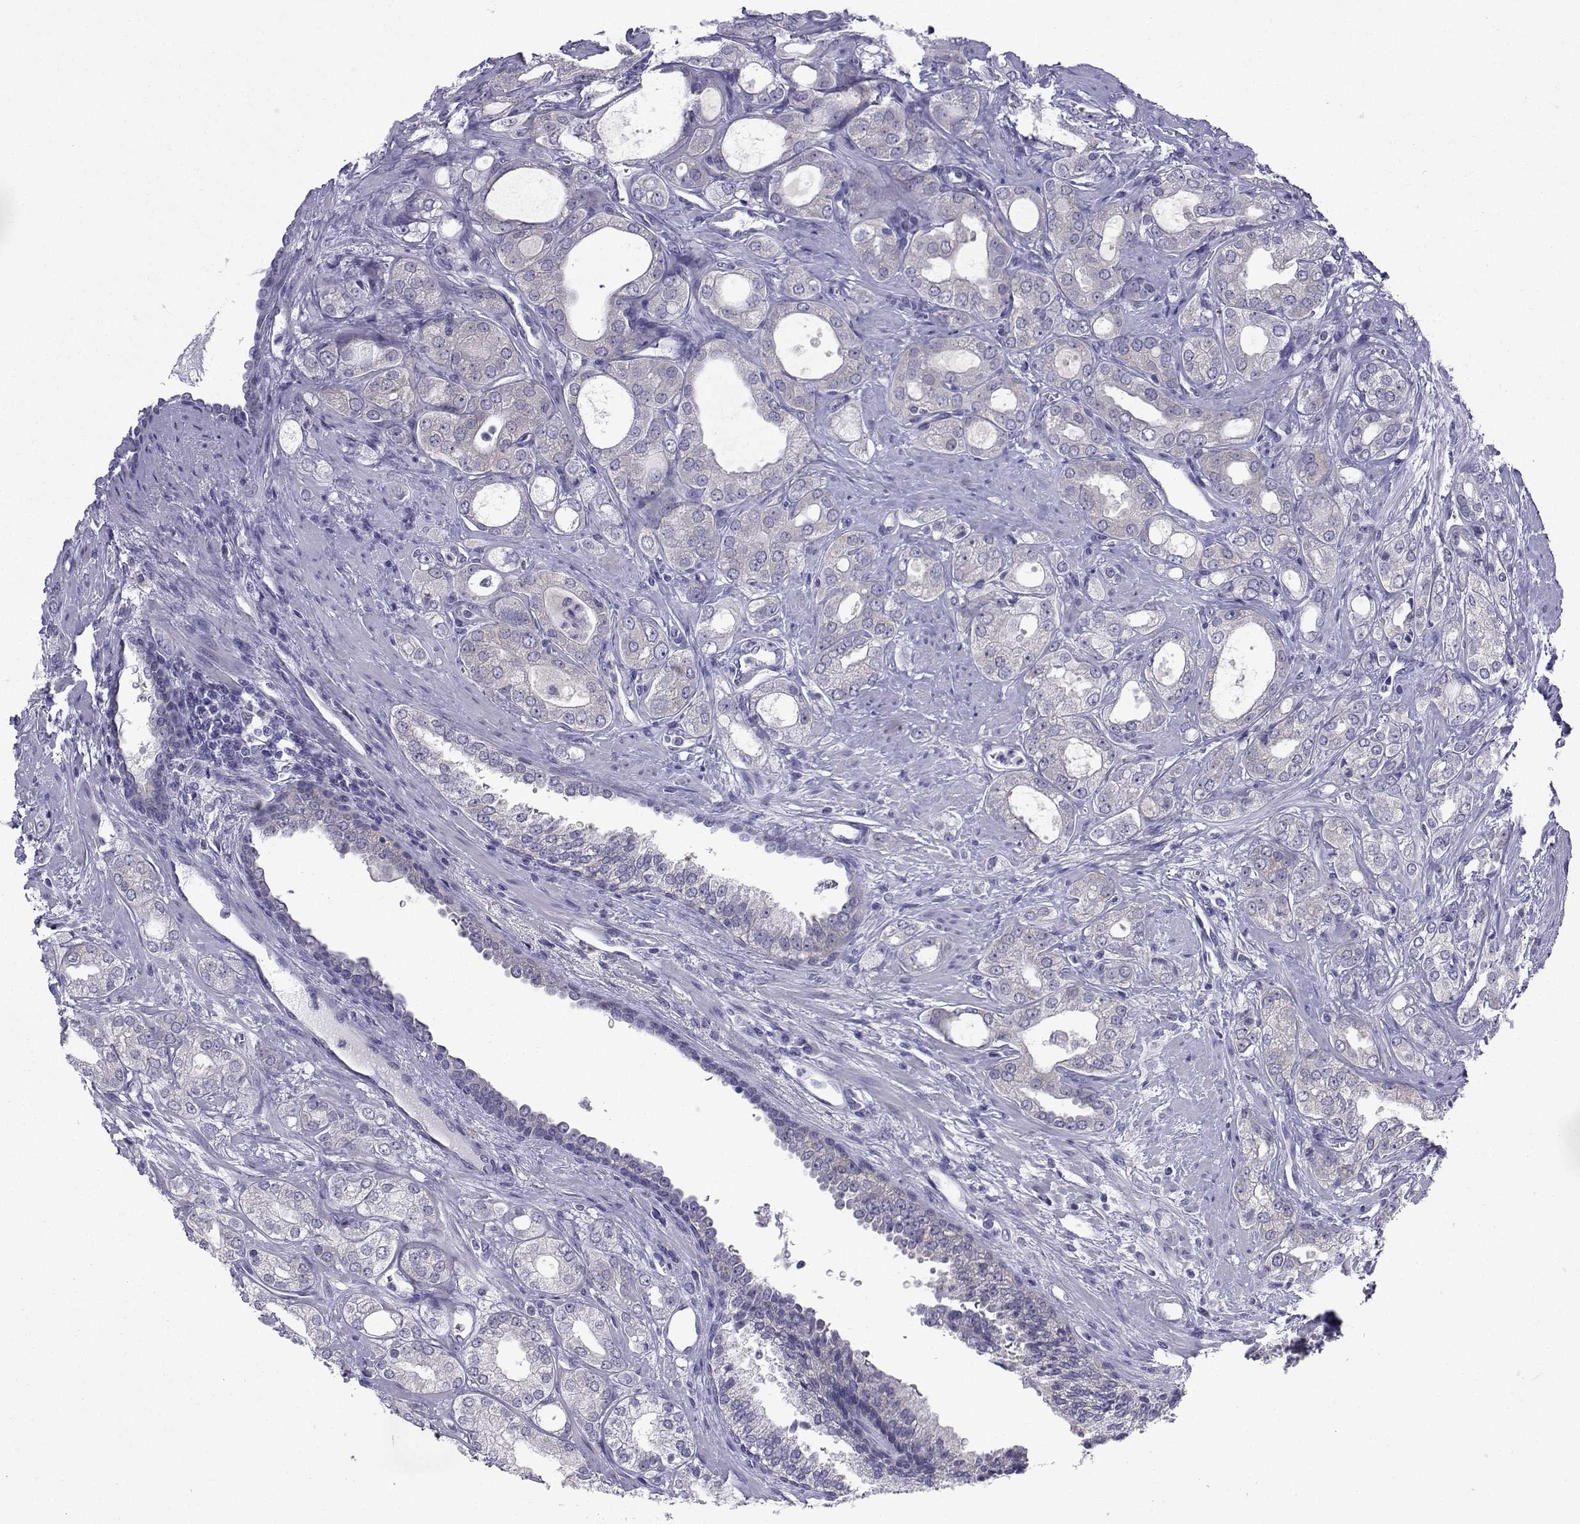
{"staining": {"intensity": "weak", "quantity": "<25%", "location": "cytoplasmic/membranous"}, "tissue": "prostate cancer", "cell_type": "Tumor cells", "image_type": "cancer", "snomed": [{"axis": "morphology", "description": "Adenocarcinoma, NOS"}, {"axis": "morphology", "description": "Adenocarcinoma, High grade"}, {"axis": "topography", "description": "Prostate"}], "caption": "Immunohistochemical staining of prostate cancer demonstrates no significant staining in tumor cells.", "gene": "COL22A1", "patient": {"sex": "male", "age": 70}}